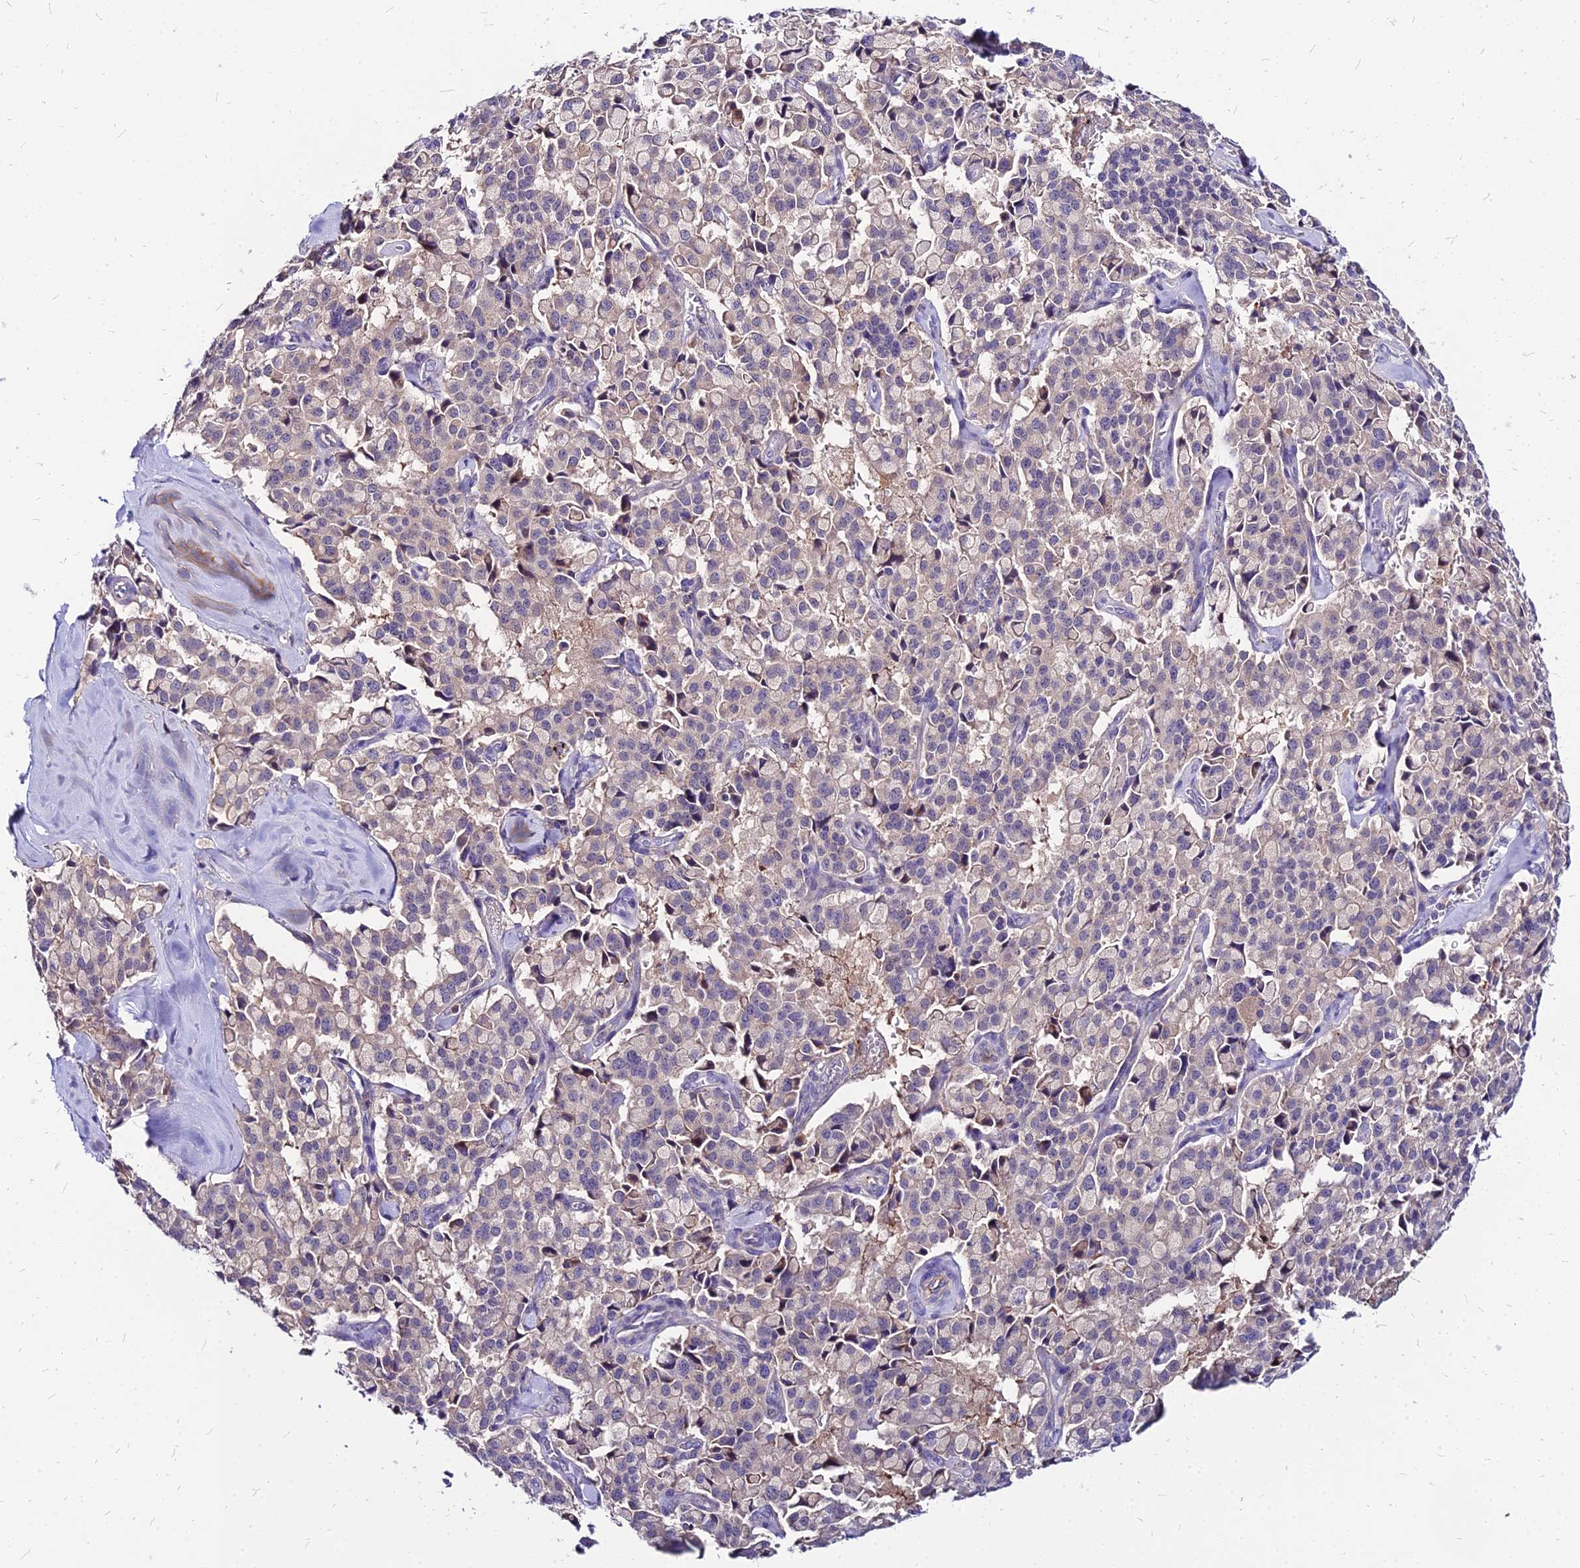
{"staining": {"intensity": "negative", "quantity": "none", "location": "none"}, "tissue": "pancreatic cancer", "cell_type": "Tumor cells", "image_type": "cancer", "snomed": [{"axis": "morphology", "description": "Adenocarcinoma, NOS"}, {"axis": "topography", "description": "Pancreas"}], "caption": "Immunohistochemistry micrograph of human pancreatic cancer stained for a protein (brown), which exhibits no staining in tumor cells.", "gene": "ACSM6", "patient": {"sex": "male", "age": 65}}